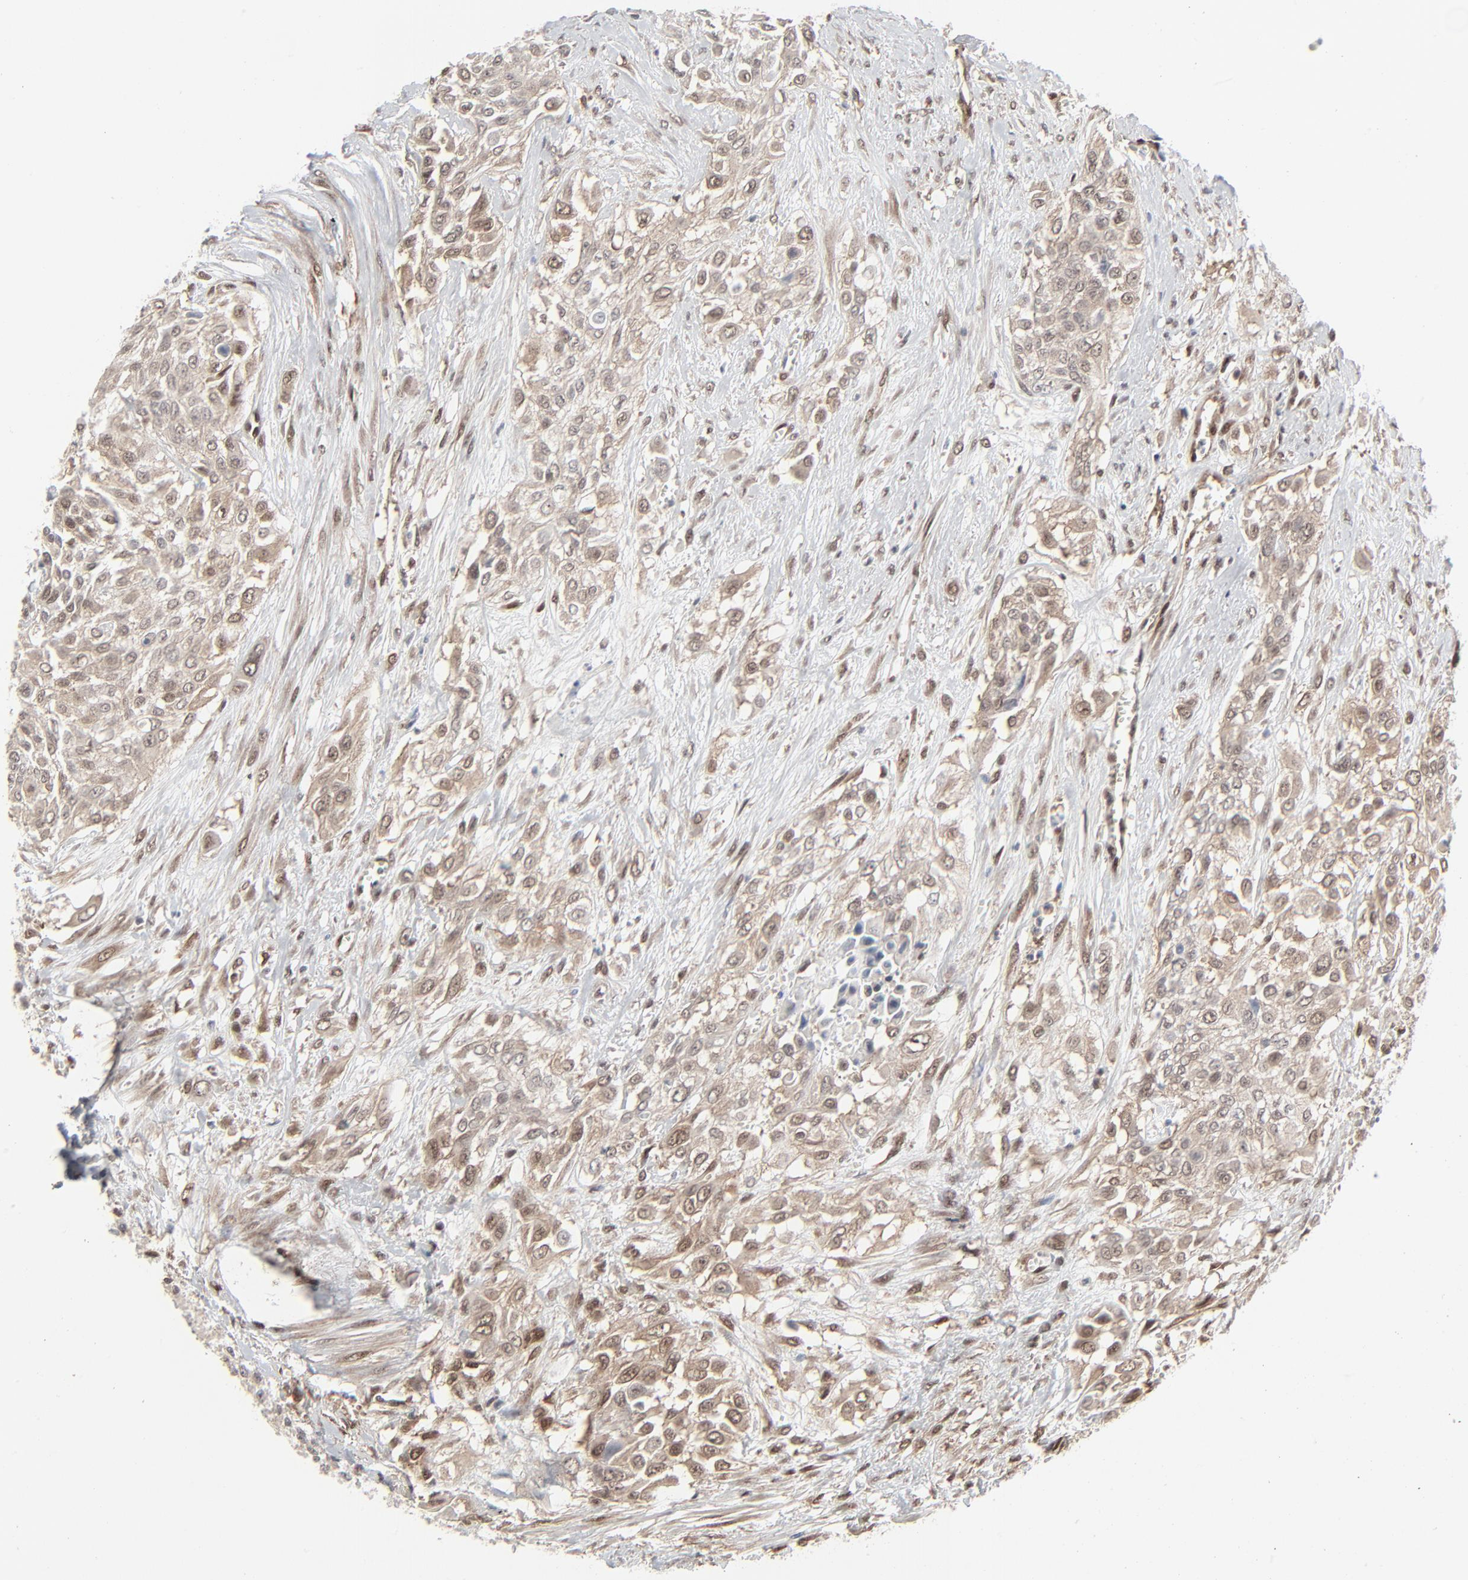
{"staining": {"intensity": "weak", "quantity": ">75%", "location": "cytoplasmic/membranous"}, "tissue": "urothelial cancer", "cell_type": "Tumor cells", "image_type": "cancer", "snomed": [{"axis": "morphology", "description": "Urothelial carcinoma, High grade"}, {"axis": "topography", "description": "Urinary bladder"}], "caption": "Immunohistochemical staining of human urothelial carcinoma (high-grade) reveals low levels of weak cytoplasmic/membranous staining in about >75% of tumor cells. Using DAB (3,3'-diaminobenzidine) (brown) and hematoxylin (blue) stains, captured at high magnification using brightfield microscopy.", "gene": "AKT1", "patient": {"sex": "male", "age": 57}}